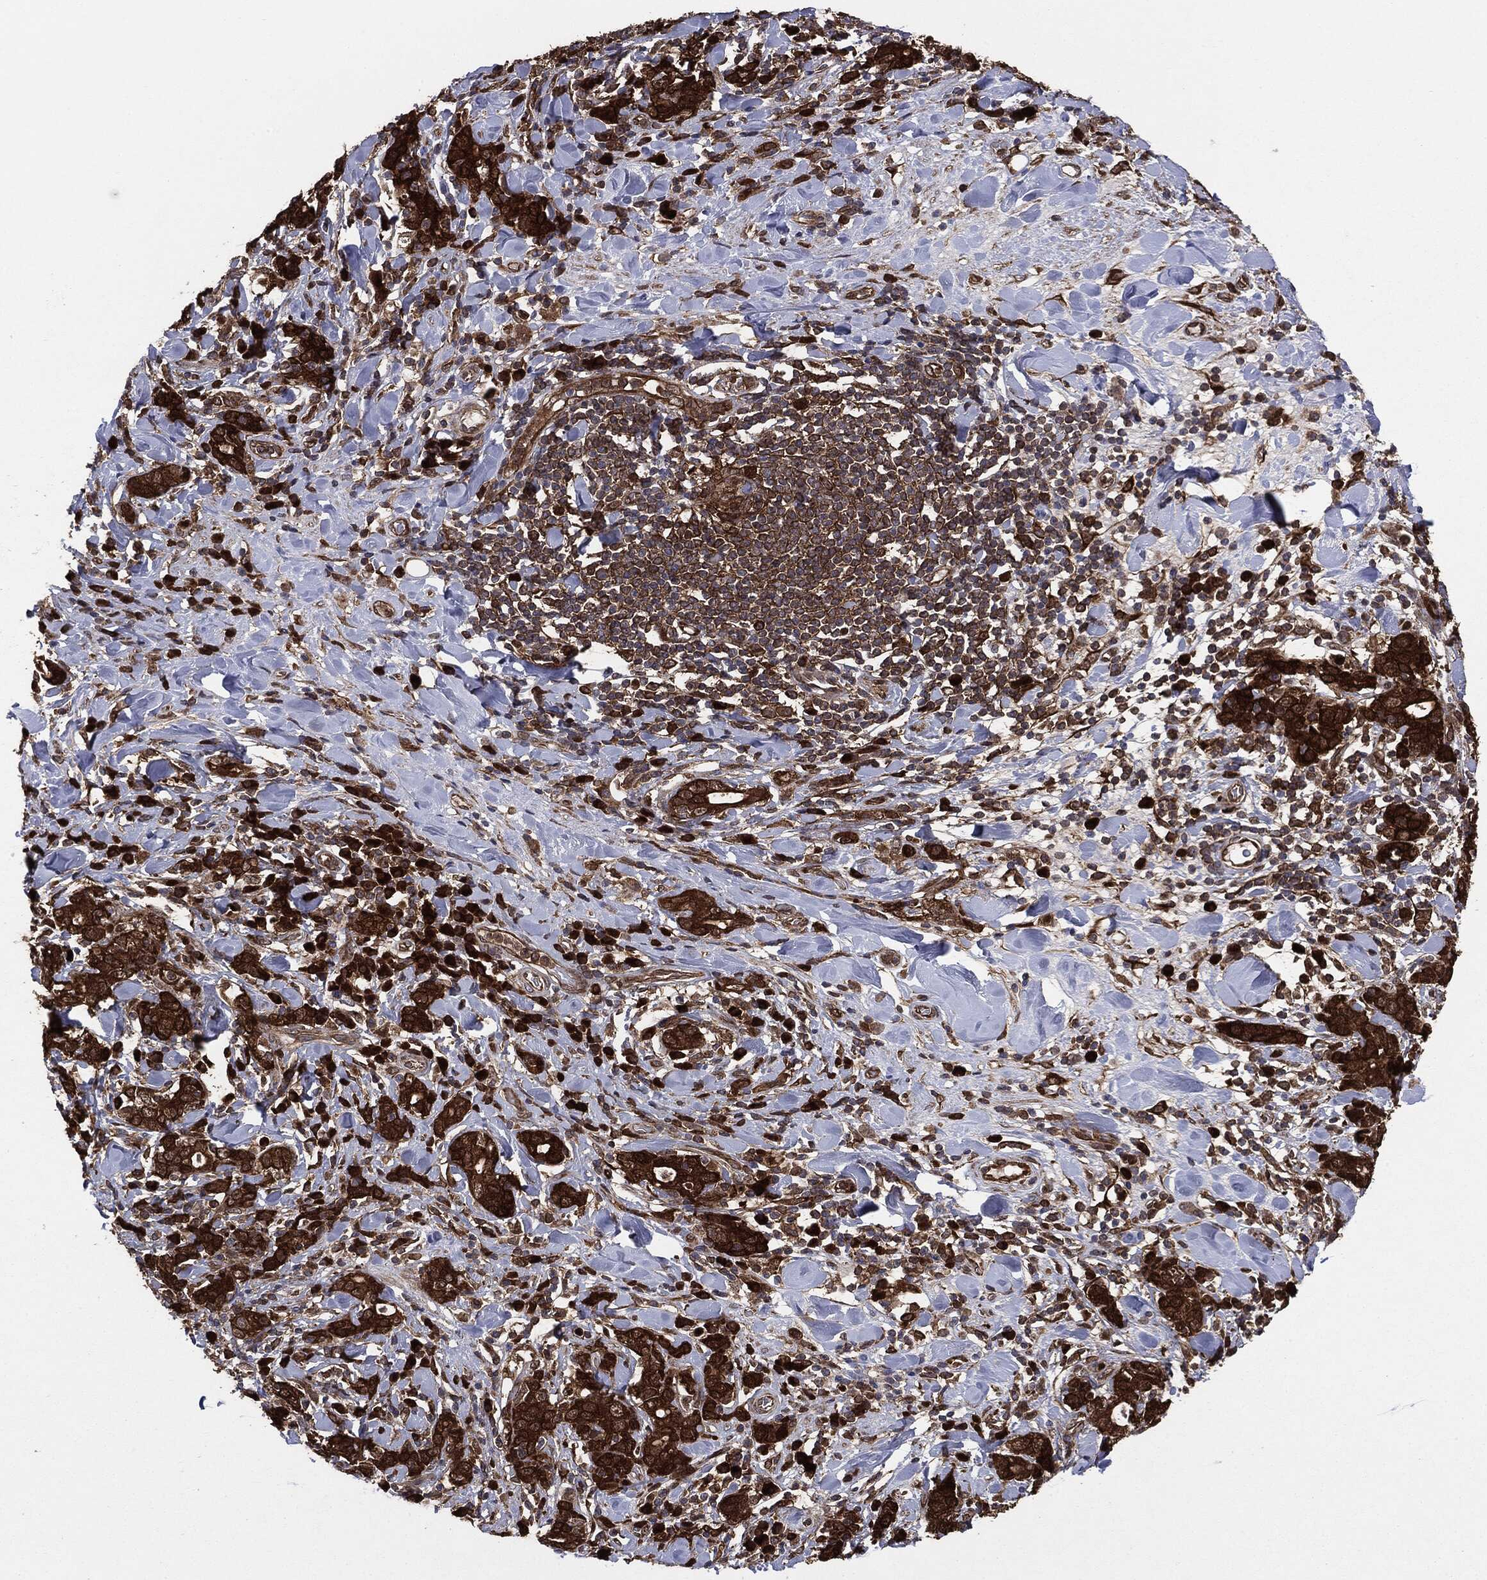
{"staining": {"intensity": "strong", "quantity": ">75%", "location": "cytoplasmic/membranous"}, "tissue": "stomach cancer", "cell_type": "Tumor cells", "image_type": "cancer", "snomed": [{"axis": "morphology", "description": "Adenocarcinoma, NOS"}, {"axis": "topography", "description": "Stomach"}], "caption": "A brown stain labels strong cytoplasmic/membranous positivity of a protein in human adenocarcinoma (stomach) tumor cells.", "gene": "NME1", "patient": {"sex": "male", "age": 79}}